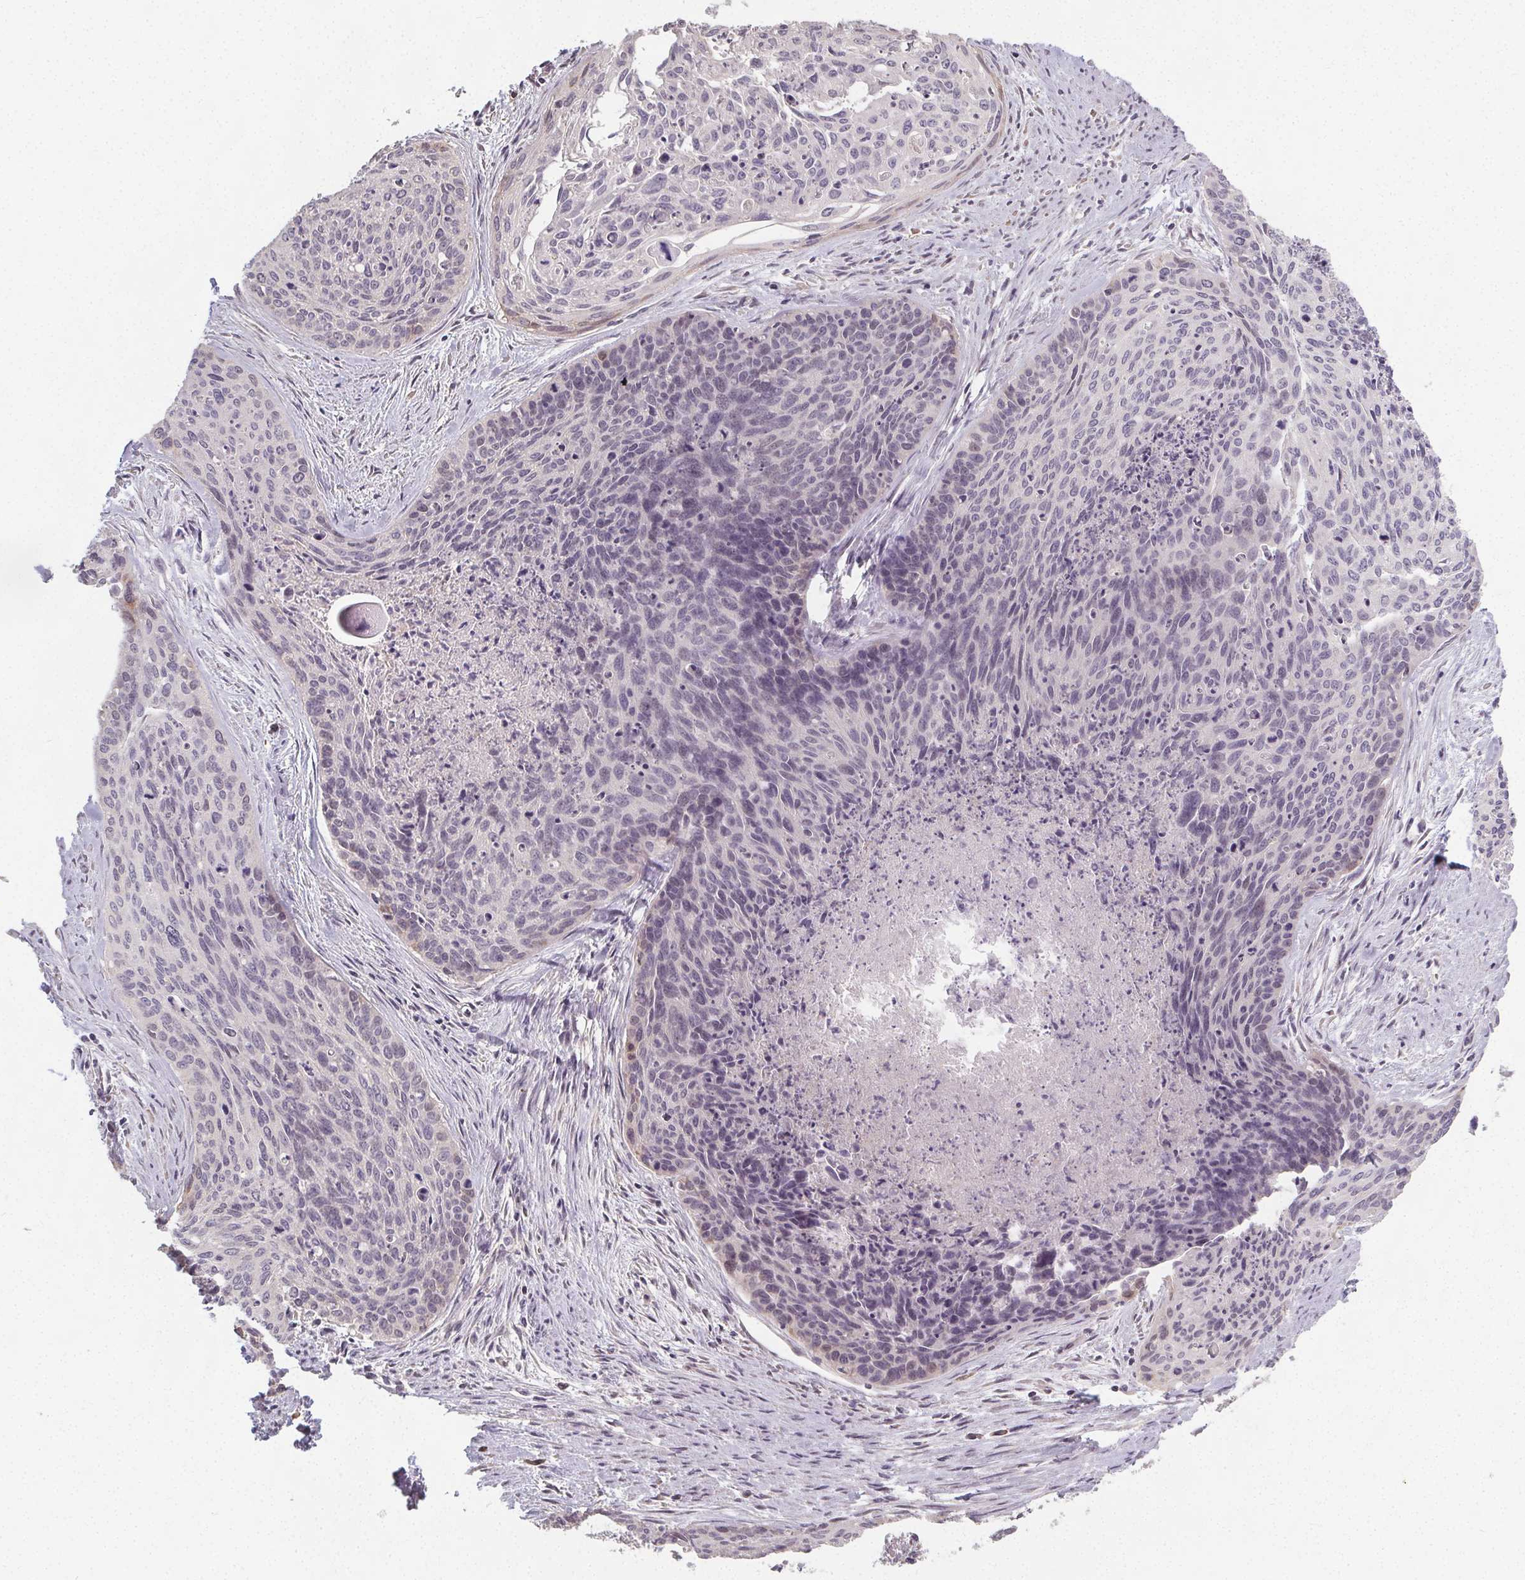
{"staining": {"intensity": "negative", "quantity": "none", "location": "none"}, "tissue": "cervical cancer", "cell_type": "Tumor cells", "image_type": "cancer", "snomed": [{"axis": "morphology", "description": "Squamous cell carcinoma, NOS"}, {"axis": "topography", "description": "Cervix"}], "caption": "Cervical squamous cell carcinoma was stained to show a protein in brown. There is no significant staining in tumor cells.", "gene": "SLC26A2", "patient": {"sex": "female", "age": 55}}